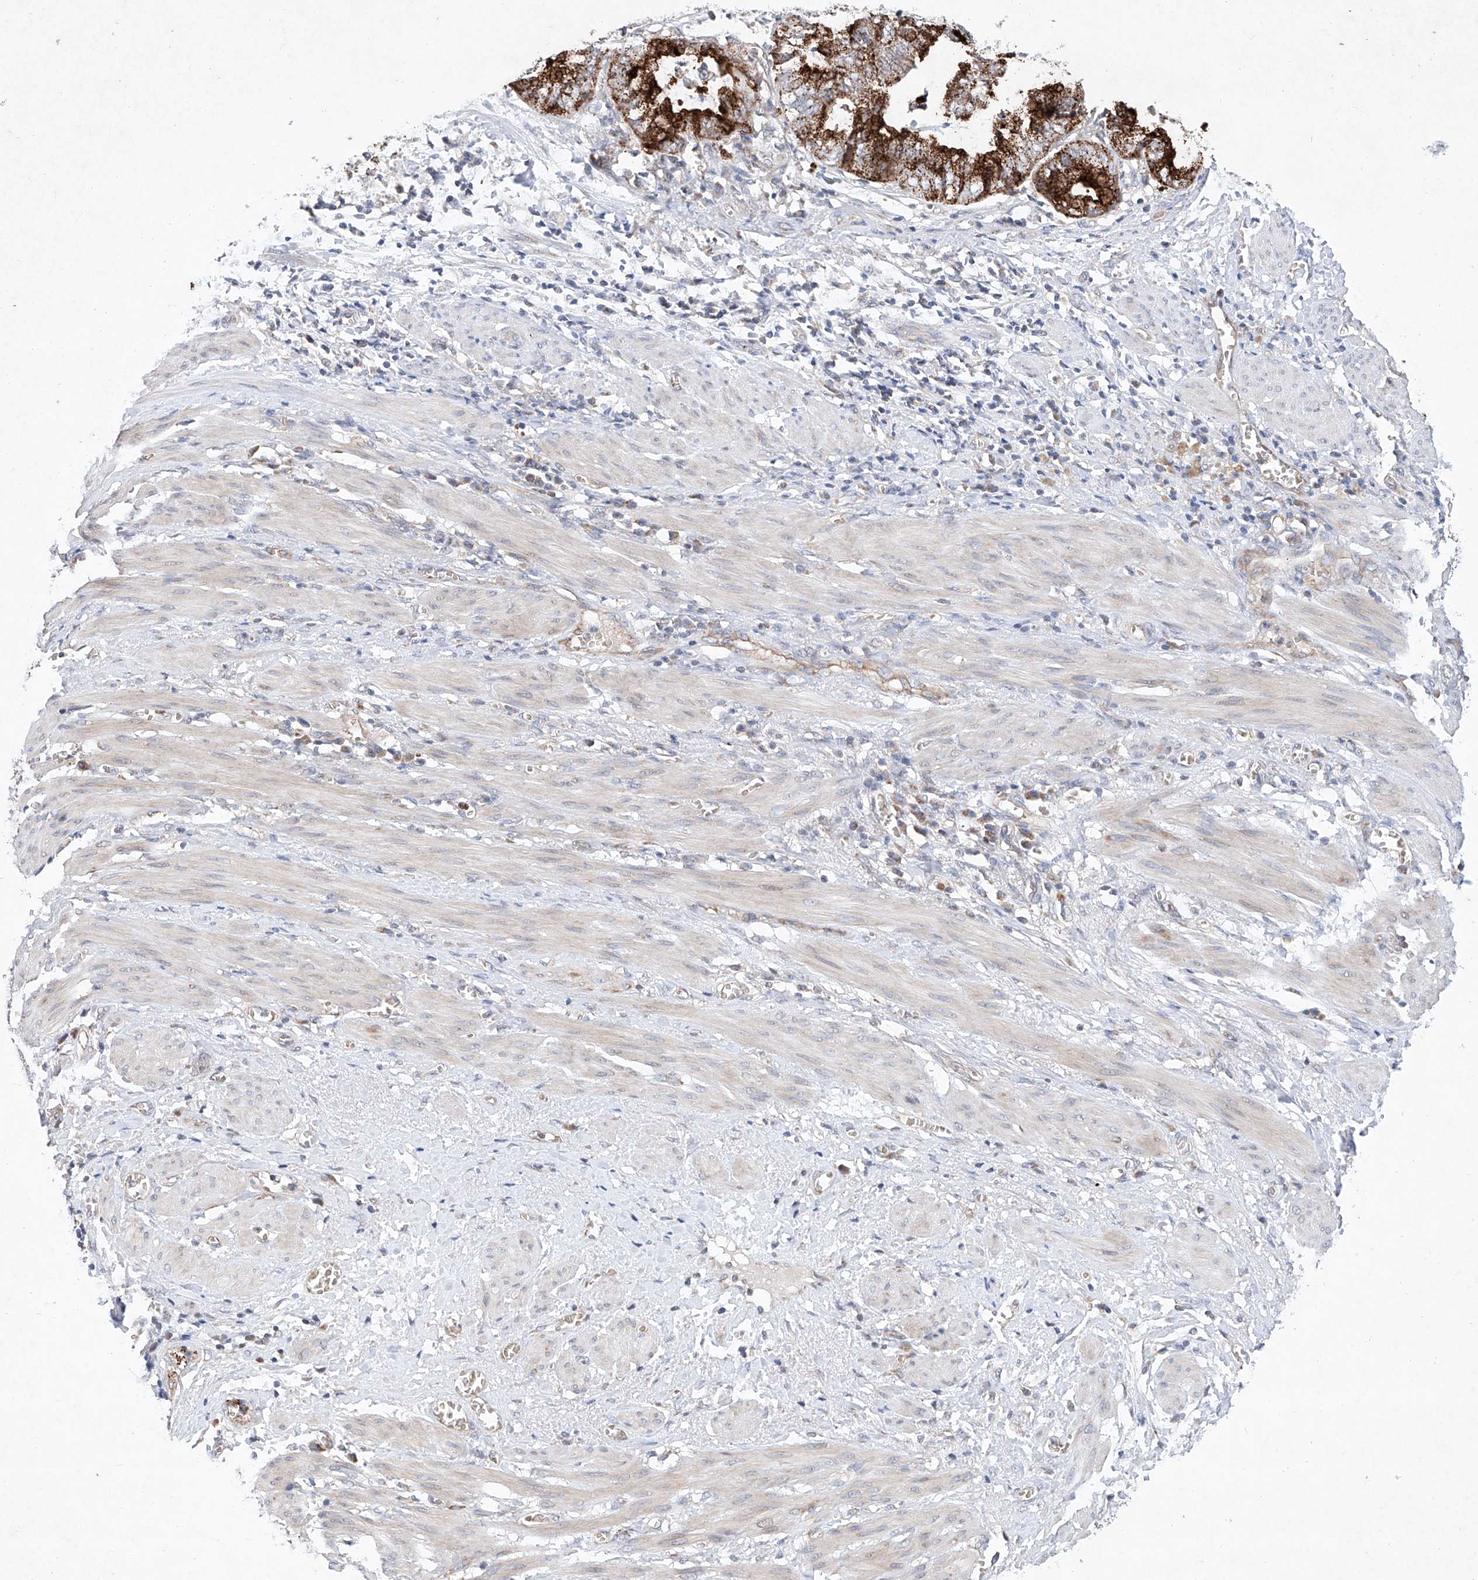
{"staining": {"intensity": "strong", "quantity": ">75%", "location": "cytoplasmic/membranous"}, "tissue": "endometrial cancer", "cell_type": "Tumor cells", "image_type": "cancer", "snomed": [{"axis": "morphology", "description": "Necrosis, NOS"}, {"axis": "morphology", "description": "Adenocarcinoma, NOS"}, {"axis": "topography", "description": "Endometrium"}], "caption": "Tumor cells show strong cytoplasmic/membranous staining in approximately >75% of cells in endometrial adenocarcinoma.", "gene": "FASTK", "patient": {"sex": "female", "age": 79}}